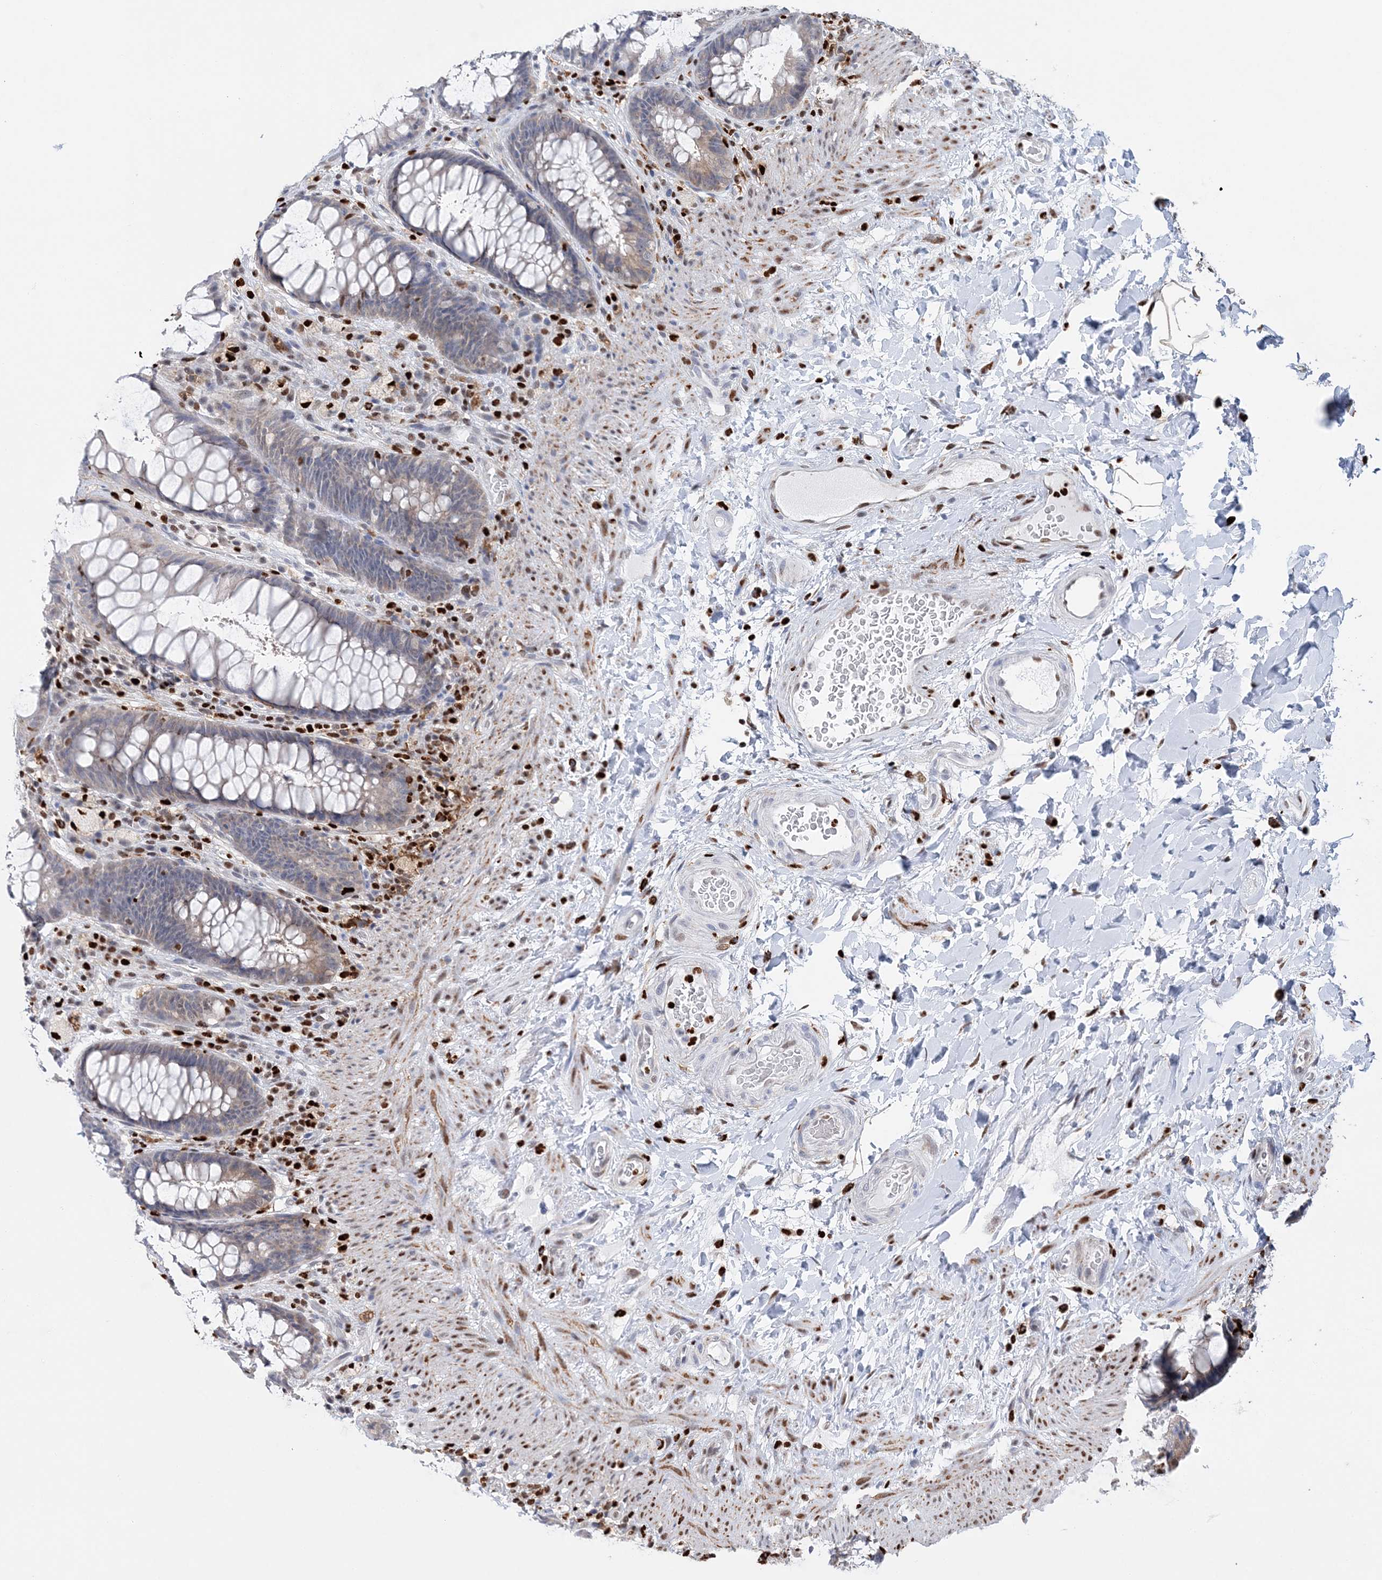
{"staining": {"intensity": "weak", "quantity": "25%-75%", "location": "cytoplasmic/membranous"}, "tissue": "rectum", "cell_type": "Glandular cells", "image_type": "normal", "snomed": [{"axis": "morphology", "description": "Normal tissue, NOS"}, {"axis": "topography", "description": "Rectum"}], "caption": "A low amount of weak cytoplasmic/membranous staining is present in about 25%-75% of glandular cells in unremarkable rectum.", "gene": "NIT2", "patient": {"sex": "female", "age": 46}}